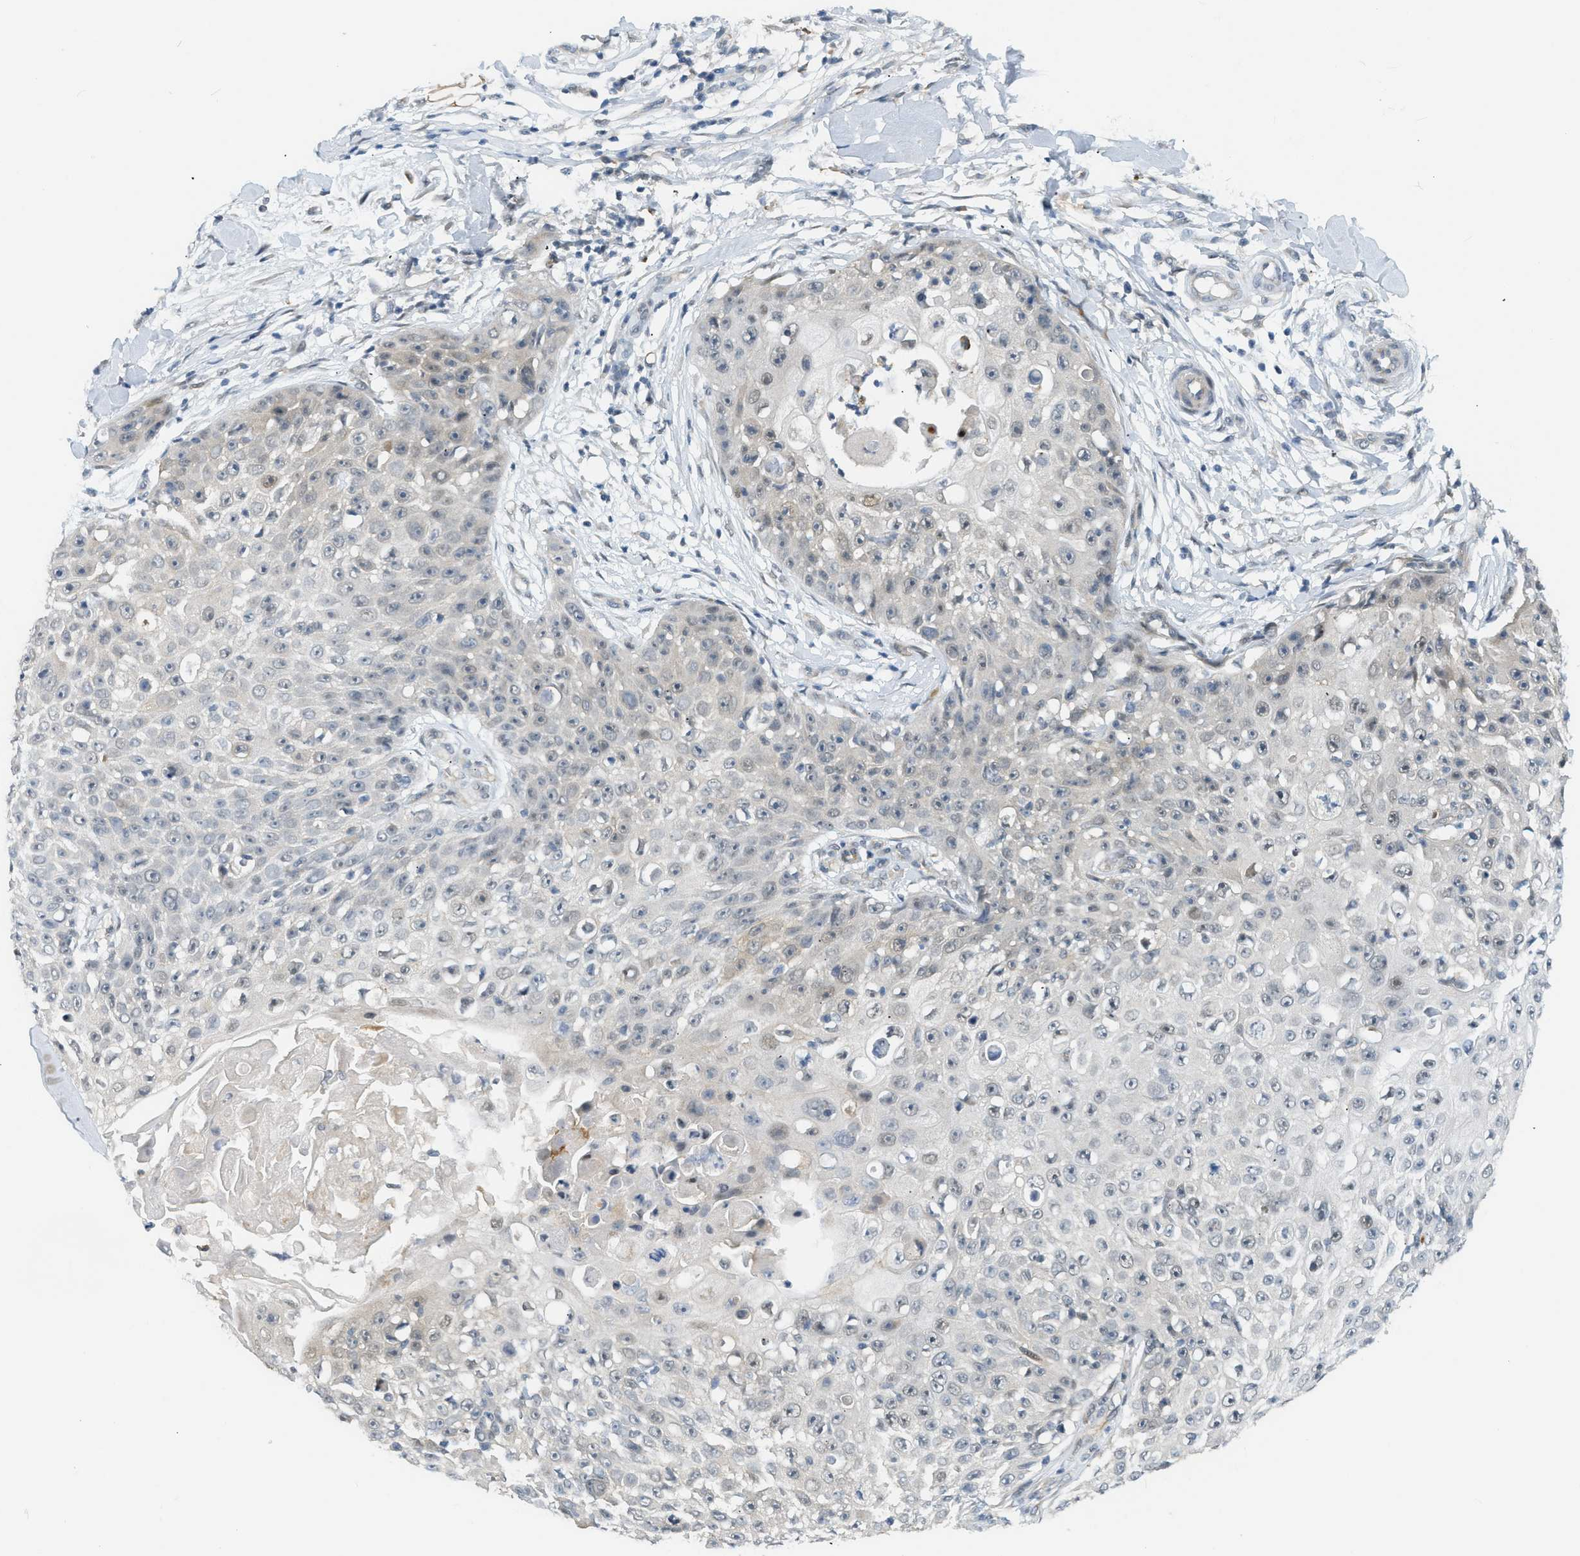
{"staining": {"intensity": "negative", "quantity": "none", "location": "none"}, "tissue": "skin cancer", "cell_type": "Tumor cells", "image_type": "cancer", "snomed": [{"axis": "morphology", "description": "Squamous cell carcinoma, NOS"}, {"axis": "topography", "description": "Skin"}], "caption": "Tumor cells are negative for protein expression in human skin cancer.", "gene": "ZNF408", "patient": {"sex": "male", "age": 86}}